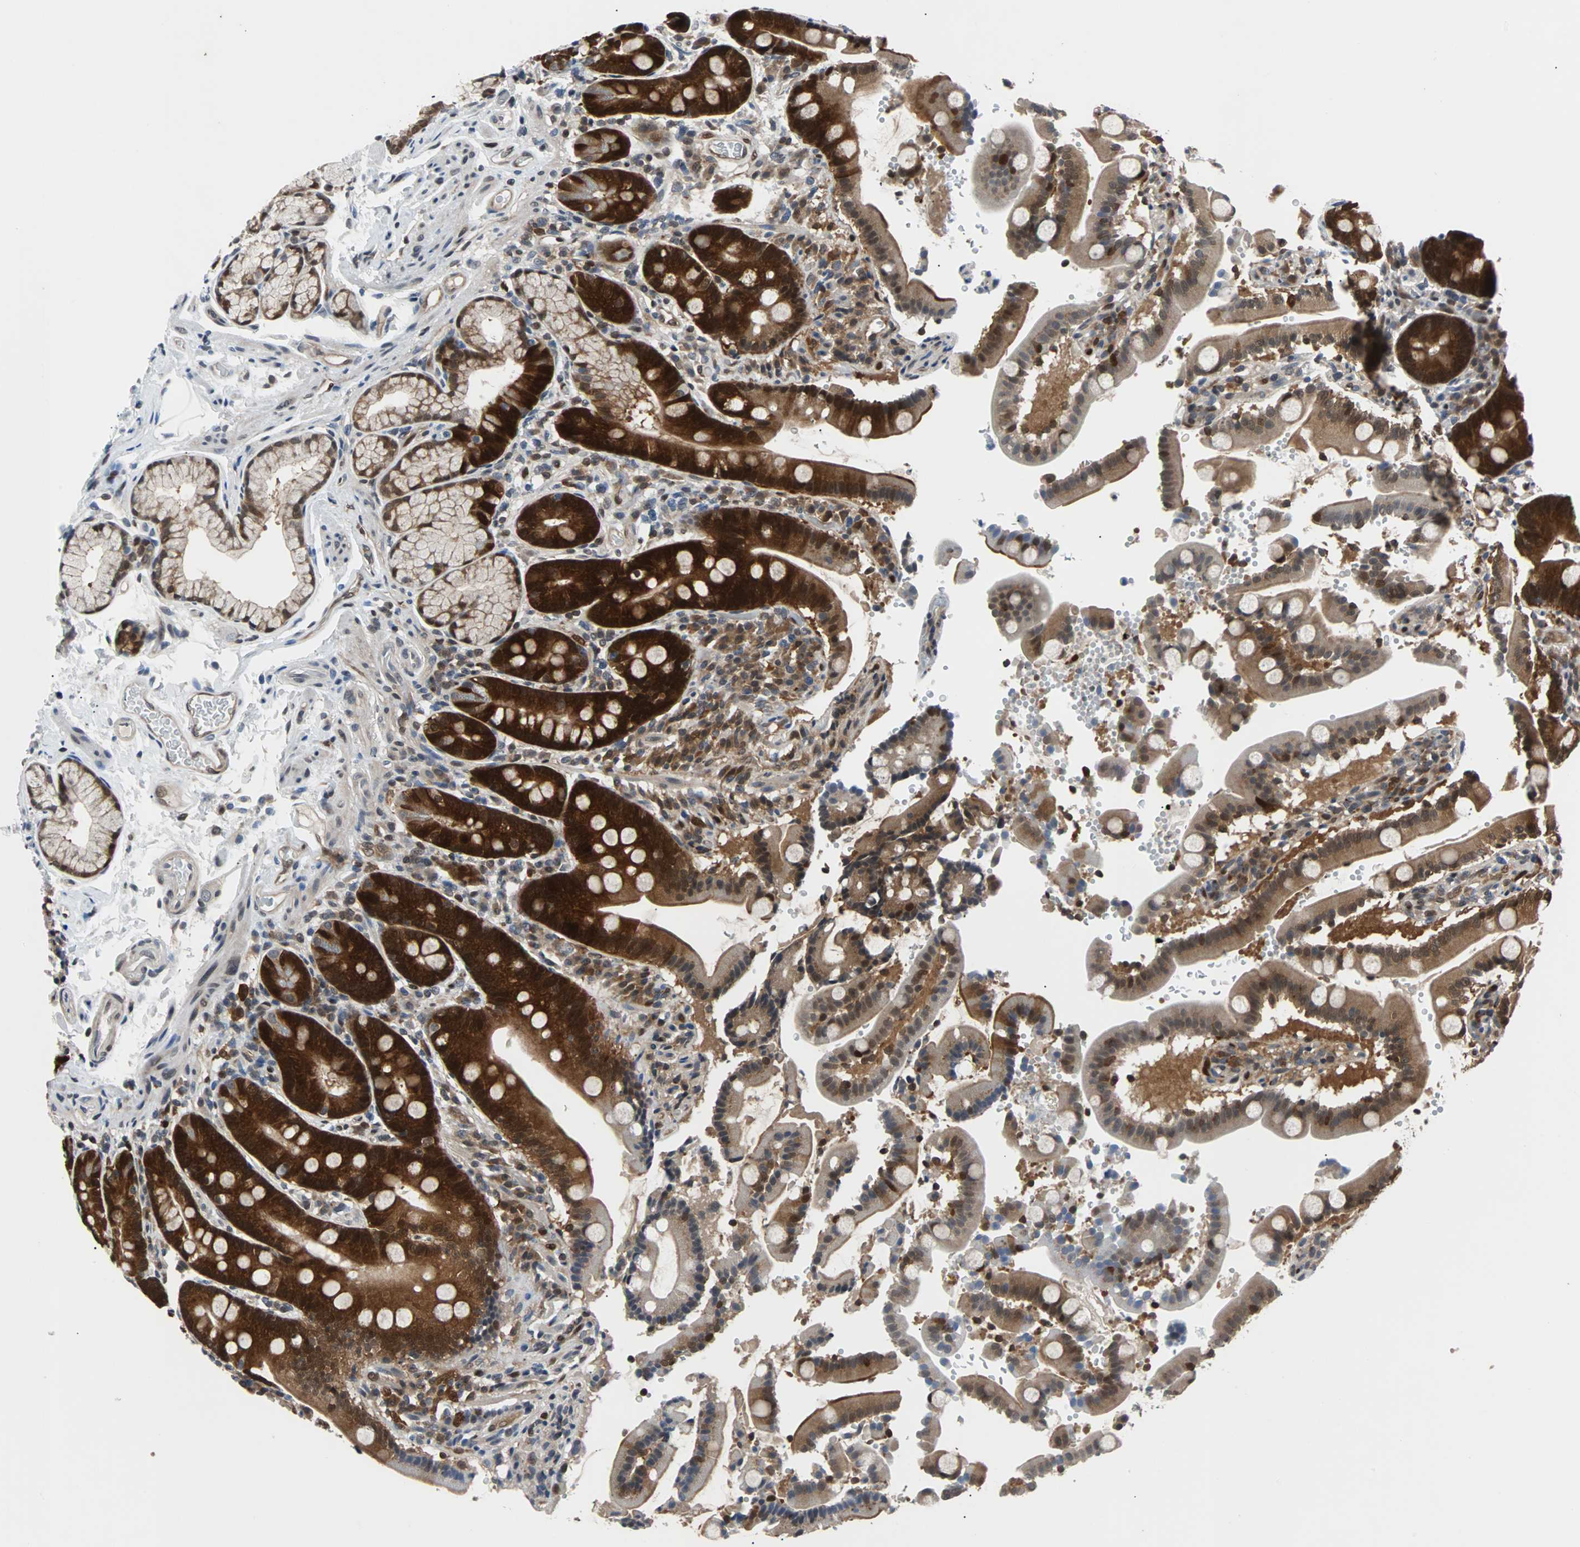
{"staining": {"intensity": "strong", "quantity": "25%-75%", "location": "cytoplasmic/membranous,nuclear"}, "tissue": "duodenum", "cell_type": "Glandular cells", "image_type": "normal", "snomed": [{"axis": "morphology", "description": "Normal tissue, NOS"}, {"axis": "topography", "description": "Small intestine, NOS"}], "caption": "Brown immunohistochemical staining in benign human duodenum displays strong cytoplasmic/membranous,nuclear staining in about 25%-75% of glandular cells.", "gene": "MAP2K6", "patient": {"sex": "female", "age": 71}}